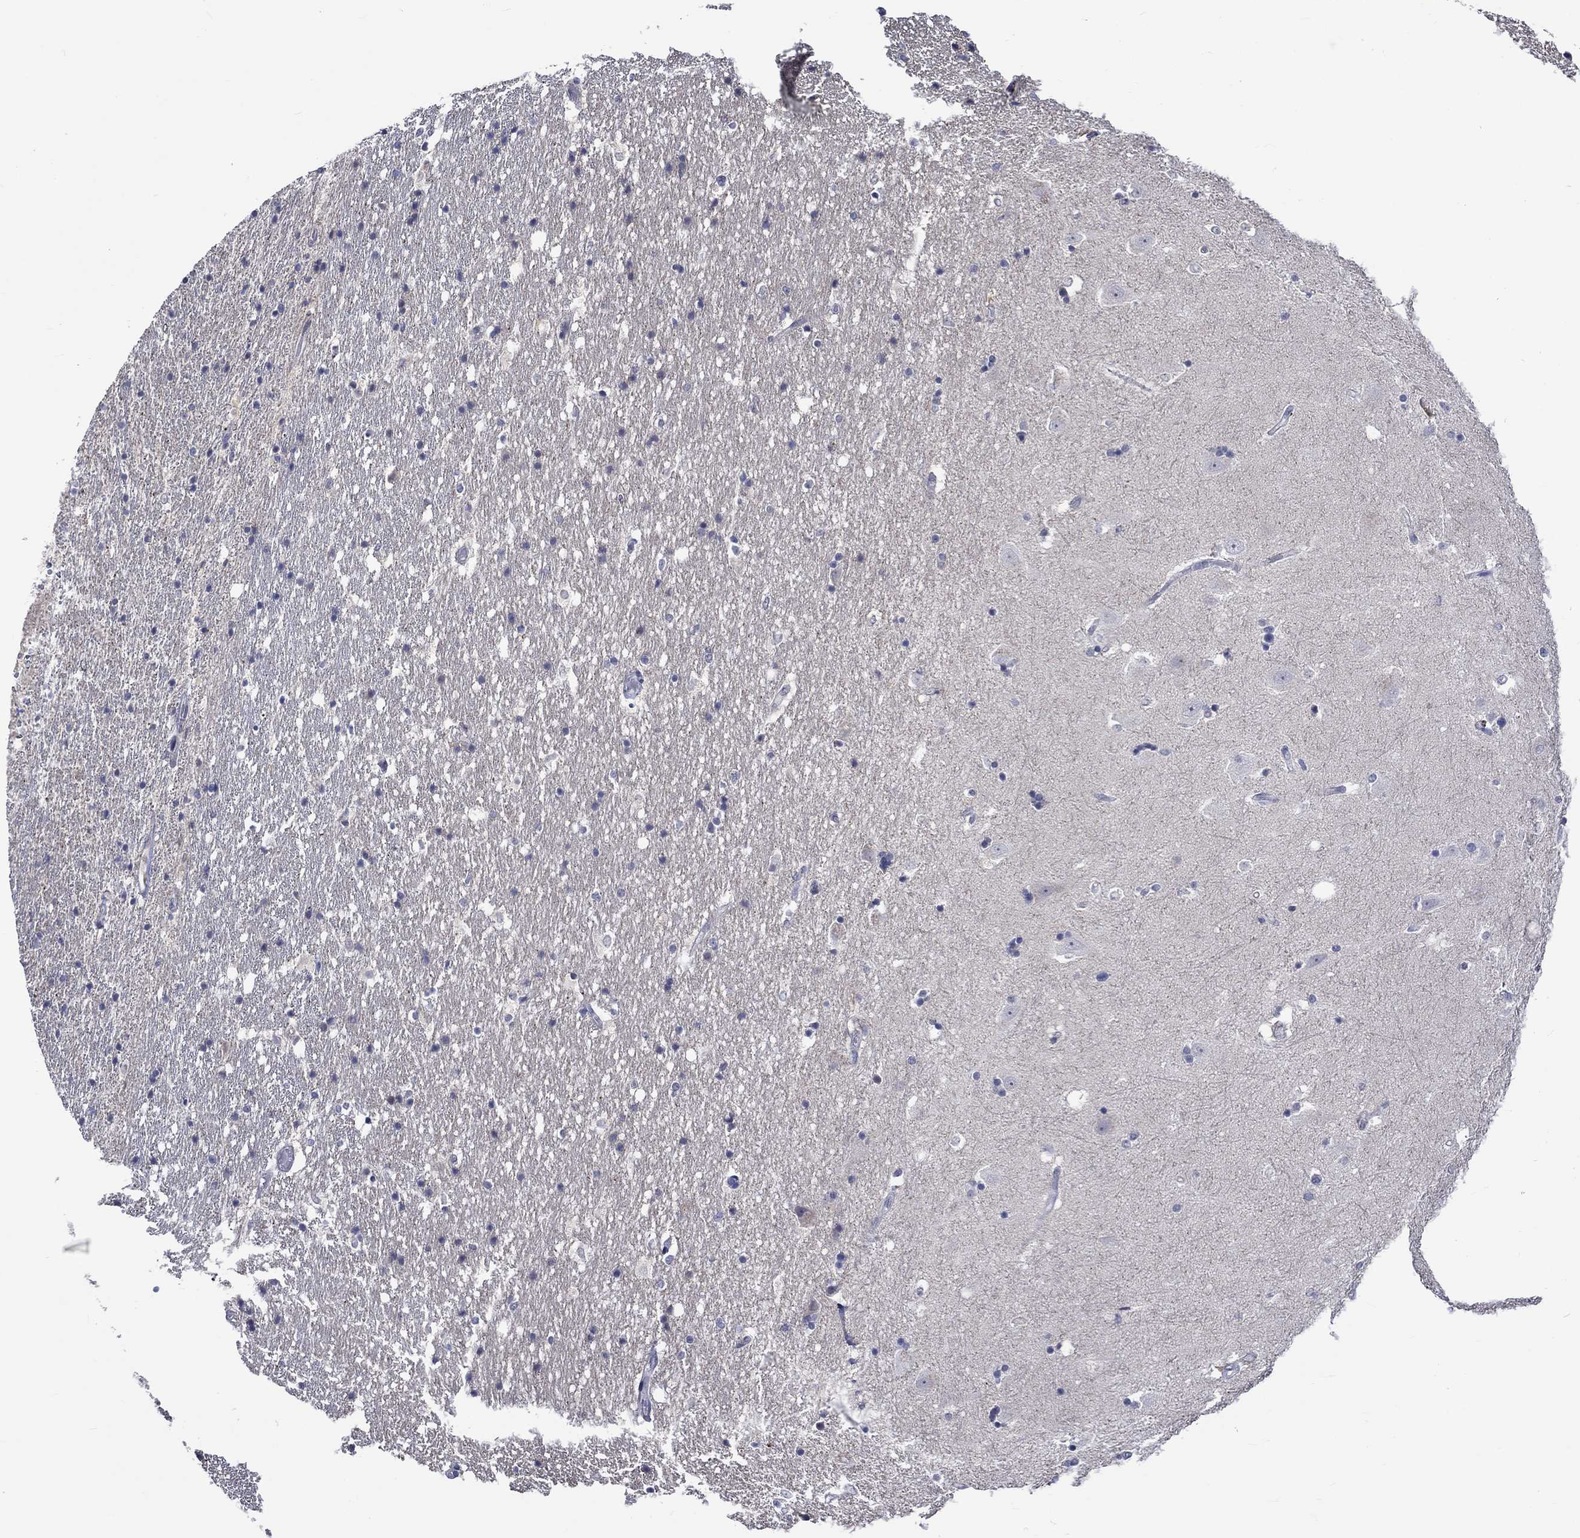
{"staining": {"intensity": "negative", "quantity": "none", "location": "none"}, "tissue": "hippocampus", "cell_type": "Glial cells", "image_type": "normal", "snomed": [{"axis": "morphology", "description": "Normal tissue, NOS"}, {"axis": "topography", "description": "Hippocampus"}], "caption": "Micrograph shows no significant protein positivity in glial cells of benign hippocampus. (Stains: DAB immunohistochemistry (IHC) with hematoxylin counter stain, Microscopy: brightfield microscopy at high magnification).", "gene": "E2F8", "patient": {"sex": "male", "age": 49}}